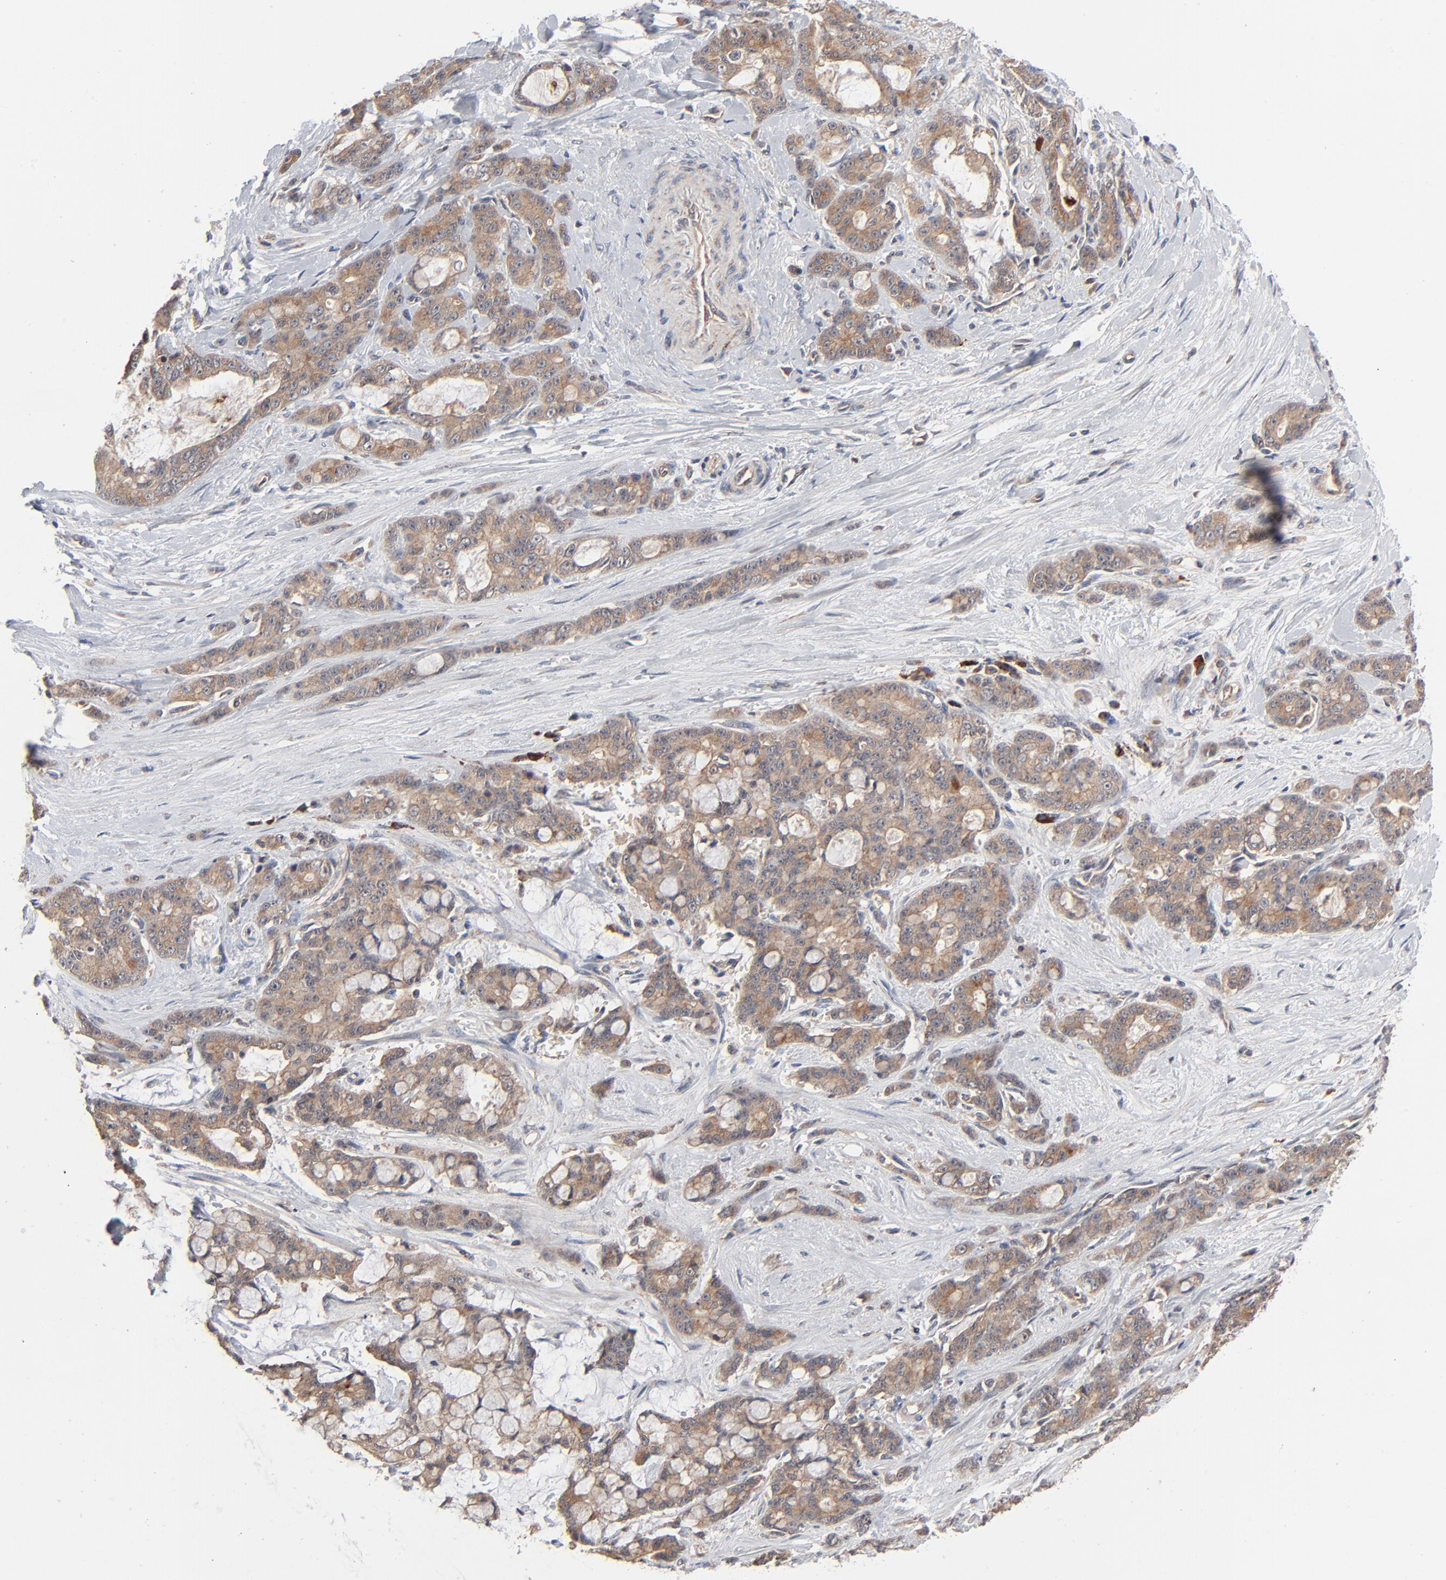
{"staining": {"intensity": "moderate", "quantity": ">75%", "location": "cytoplasmic/membranous"}, "tissue": "pancreatic cancer", "cell_type": "Tumor cells", "image_type": "cancer", "snomed": [{"axis": "morphology", "description": "Adenocarcinoma, NOS"}, {"axis": "topography", "description": "Pancreas"}], "caption": "Immunohistochemistry histopathology image of neoplastic tissue: human adenocarcinoma (pancreatic) stained using immunohistochemistry exhibits medium levels of moderate protein expression localized specifically in the cytoplasmic/membranous of tumor cells, appearing as a cytoplasmic/membranous brown color.", "gene": "ABLIM3", "patient": {"sex": "female", "age": 73}}